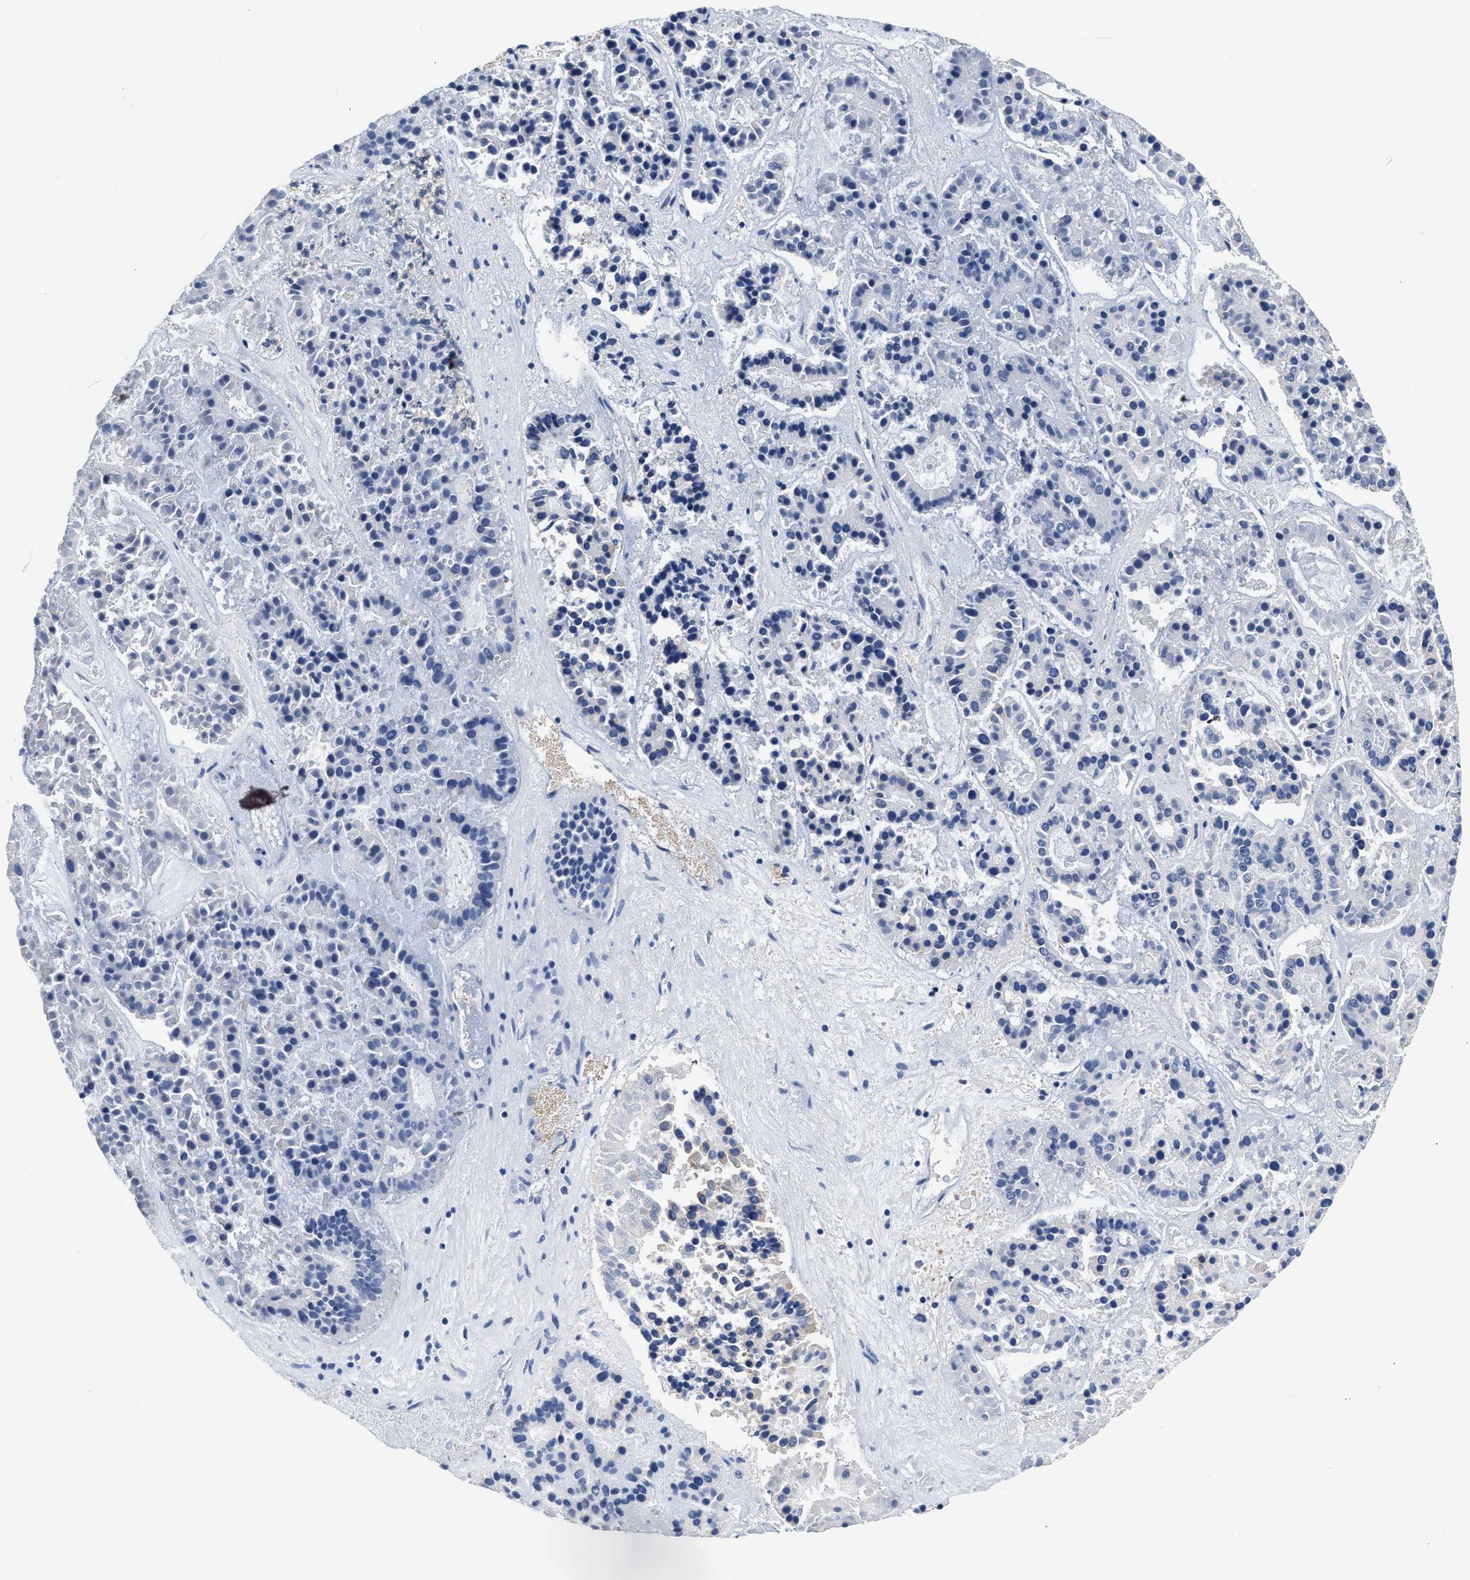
{"staining": {"intensity": "negative", "quantity": "none", "location": "none"}, "tissue": "pancreatic cancer", "cell_type": "Tumor cells", "image_type": "cancer", "snomed": [{"axis": "morphology", "description": "Adenocarcinoma, NOS"}, {"axis": "topography", "description": "Pancreas"}], "caption": "DAB (3,3'-diaminobenzidine) immunohistochemical staining of human pancreatic cancer (adenocarcinoma) shows no significant positivity in tumor cells. (Stains: DAB immunohistochemistry (IHC) with hematoxylin counter stain, Microscopy: brightfield microscopy at high magnification).", "gene": "C22orf42", "patient": {"sex": "male", "age": 50}}